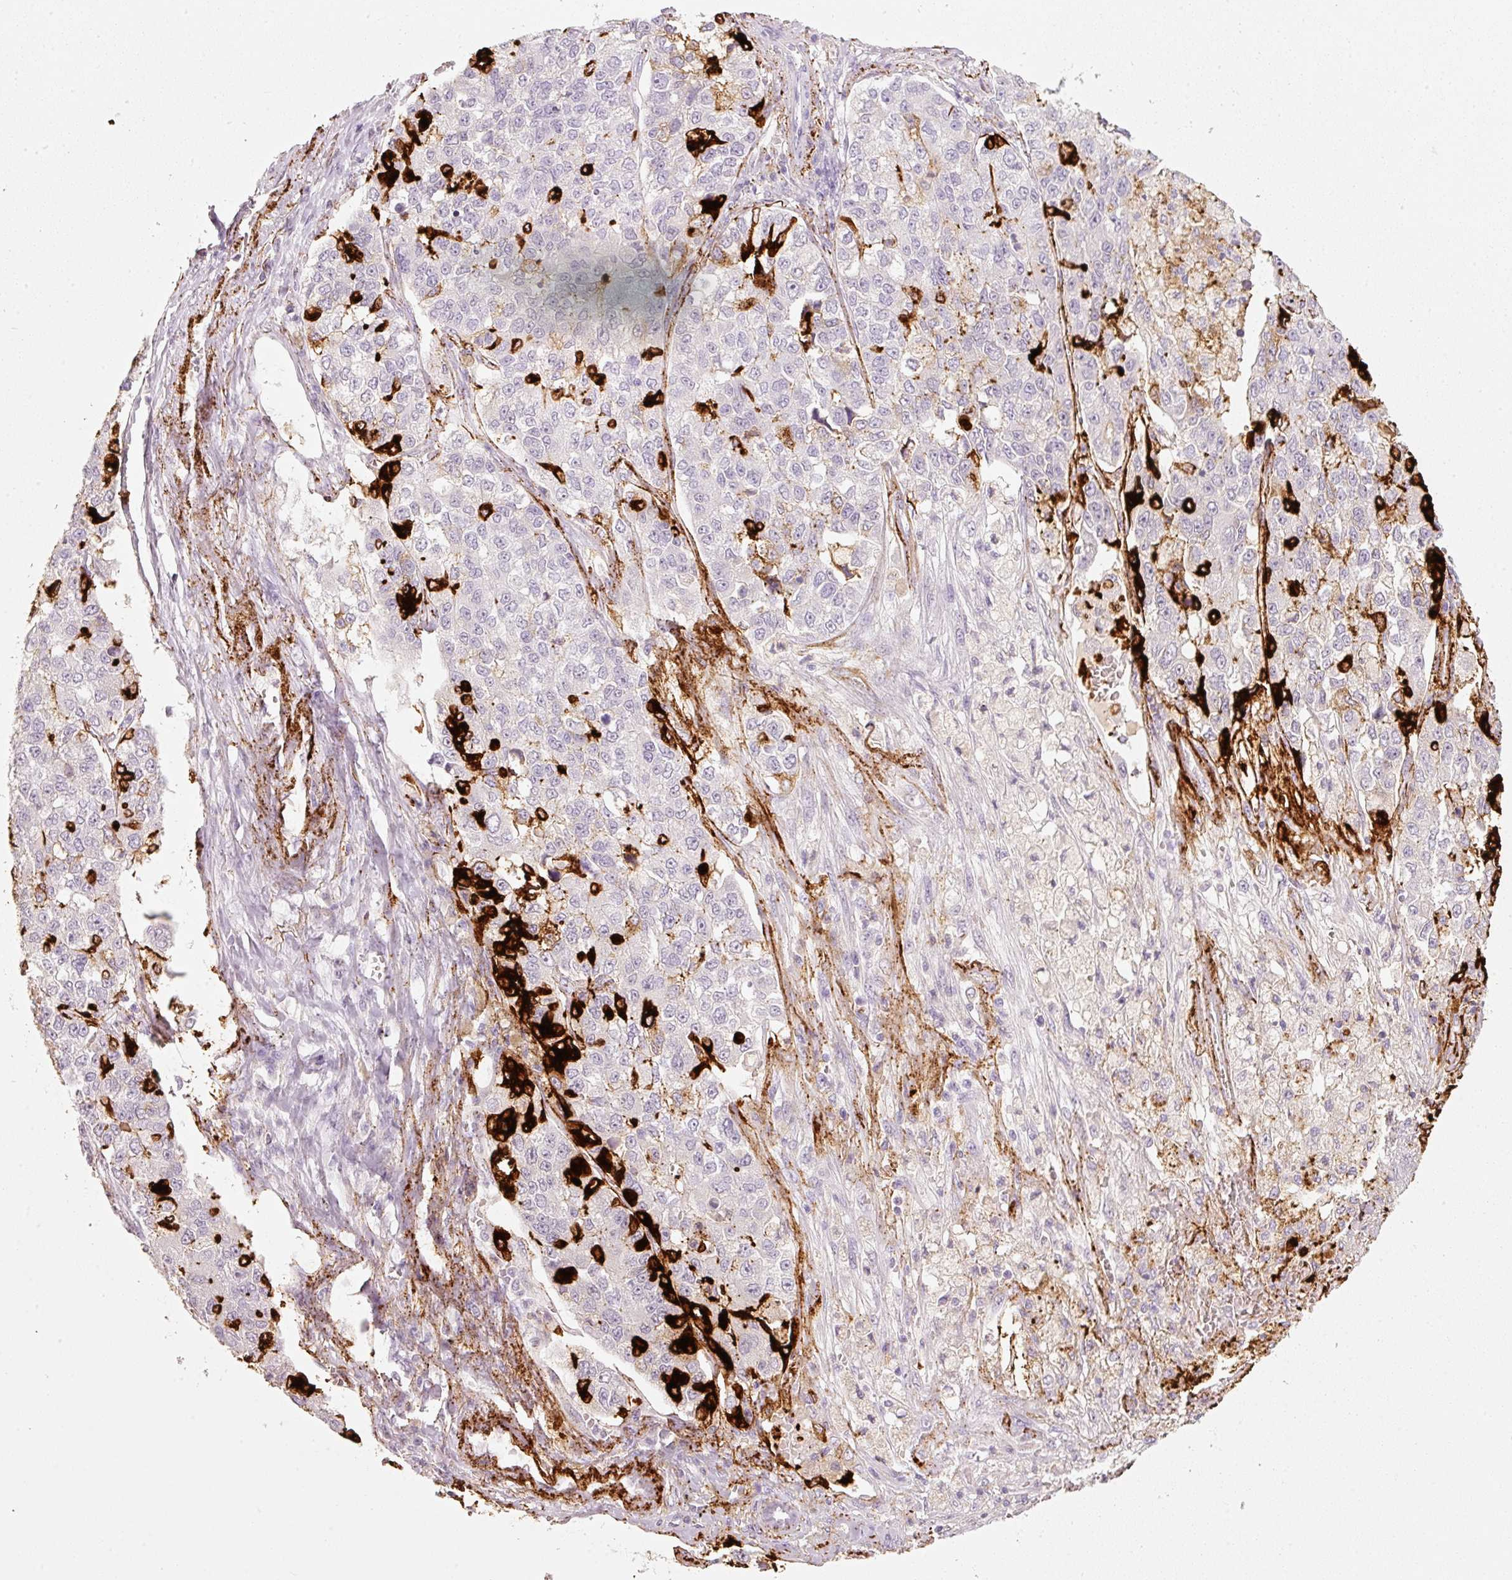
{"staining": {"intensity": "negative", "quantity": "none", "location": "none"}, "tissue": "lung cancer", "cell_type": "Tumor cells", "image_type": "cancer", "snomed": [{"axis": "morphology", "description": "Adenocarcinoma, NOS"}, {"axis": "topography", "description": "Lung"}], "caption": "This is a micrograph of immunohistochemistry staining of lung adenocarcinoma, which shows no staining in tumor cells. (DAB (3,3'-diaminobenzidine) immunohistochemistry visualized using brightfield microscopy, high magnification).", "gene": "STEAP1", "patient": {"sex": "male", "age": 49}}